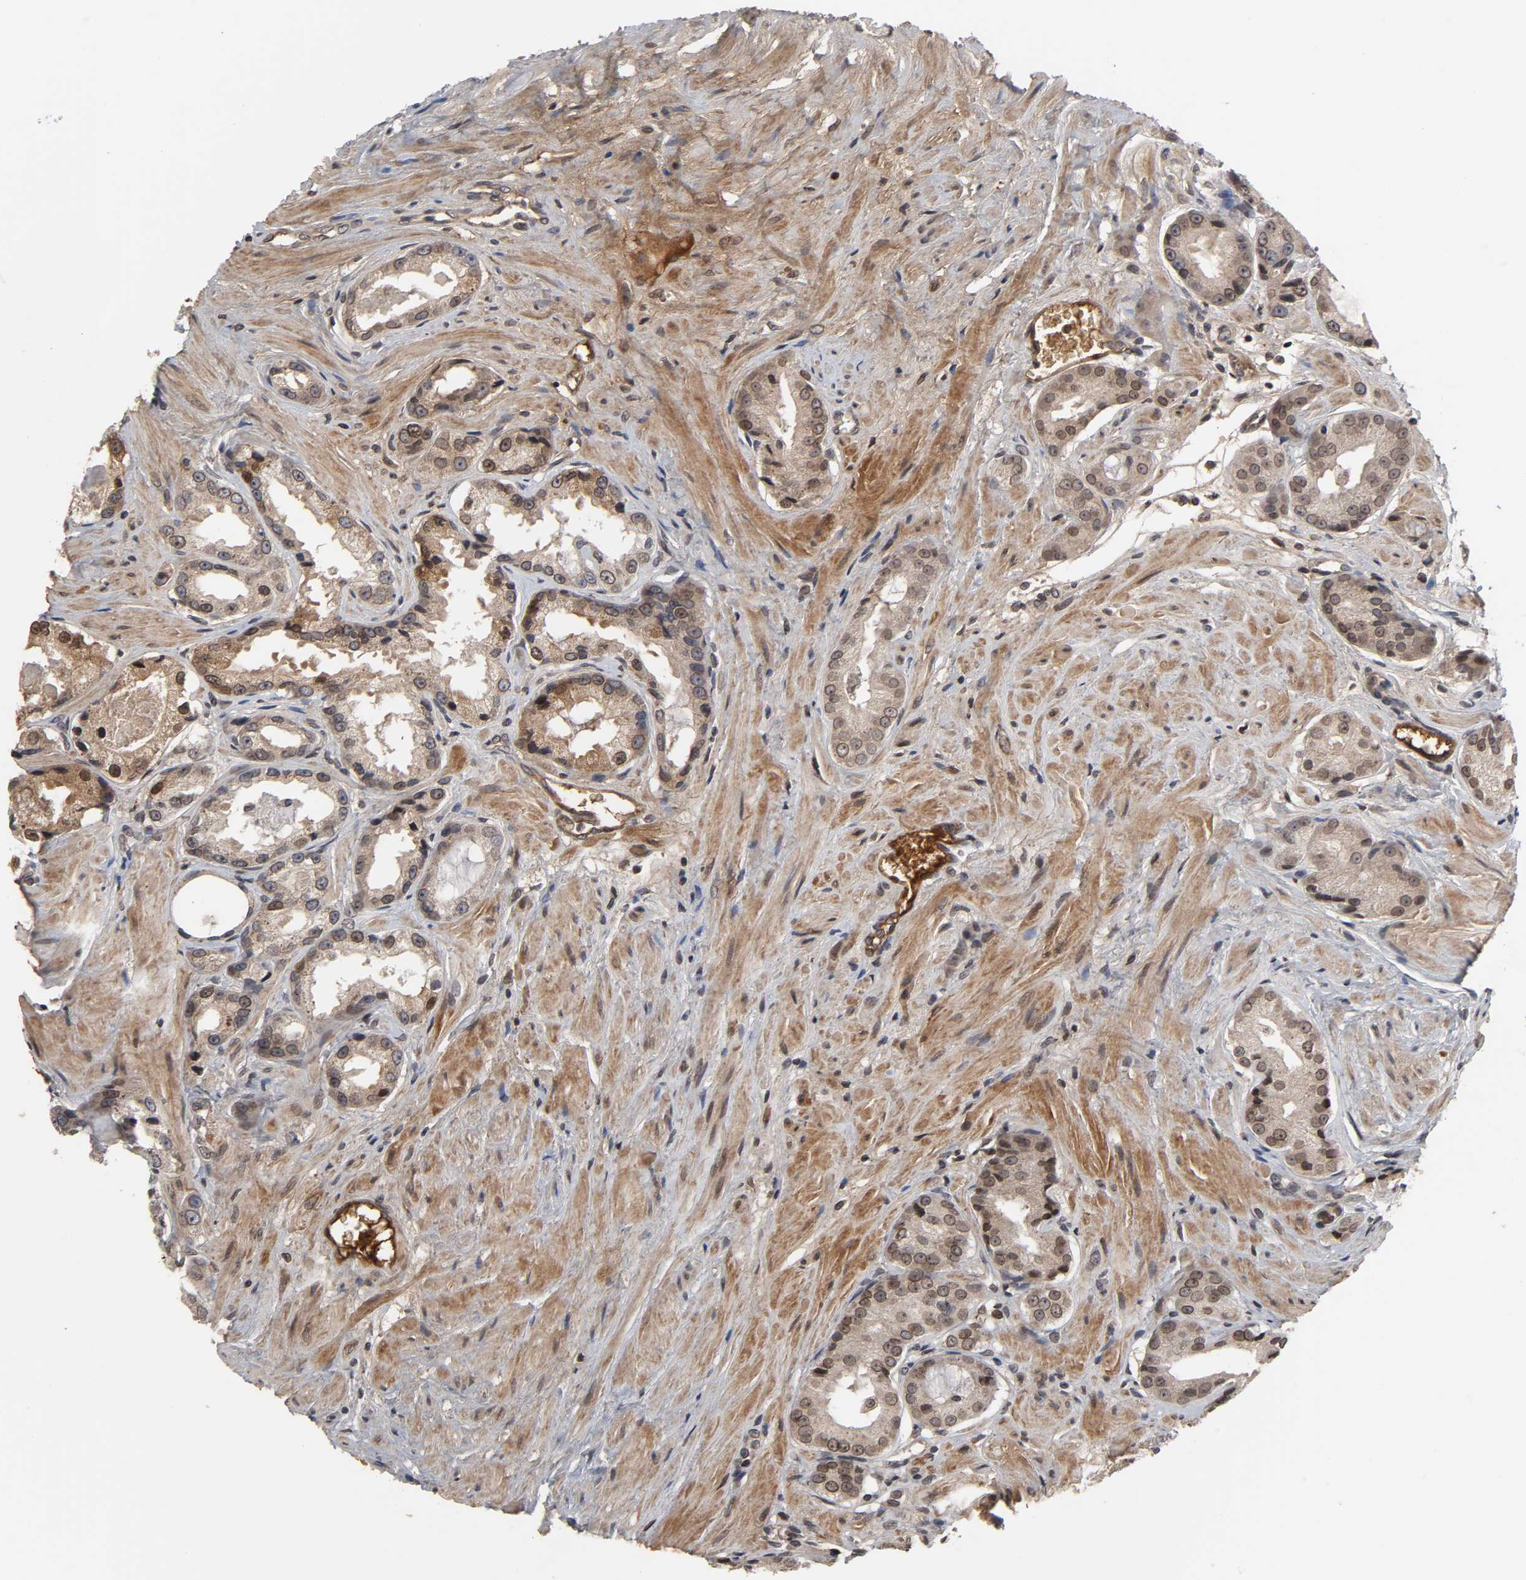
{"staining": {"intensity": "strong", "quantity": ">75%", "location": "cytoplasmic/membranous,nuclear"}, "tissue": "prostate cancer", "cell_type": "Tumor cells", "image_type": "cancer", "snomed": [{"axis": "morphology", "description": "Adenocarcinoma, Medium grade"}, {"axis": "topography", "description": "Prostate"}], "caption": "DAB immunohistochemical staining of prostate cancer displays strong cytoplasmic/membranous and nuclear protein staining in approximately >75% of tumor cells. The staining was performed using DAB to visualize the protein expression in brown, while the nuclei were stained in blue with hematoxylin (Magnification: 20x).", "gene": "CPN2", "patient": {"sex": "male", "age": 60}}